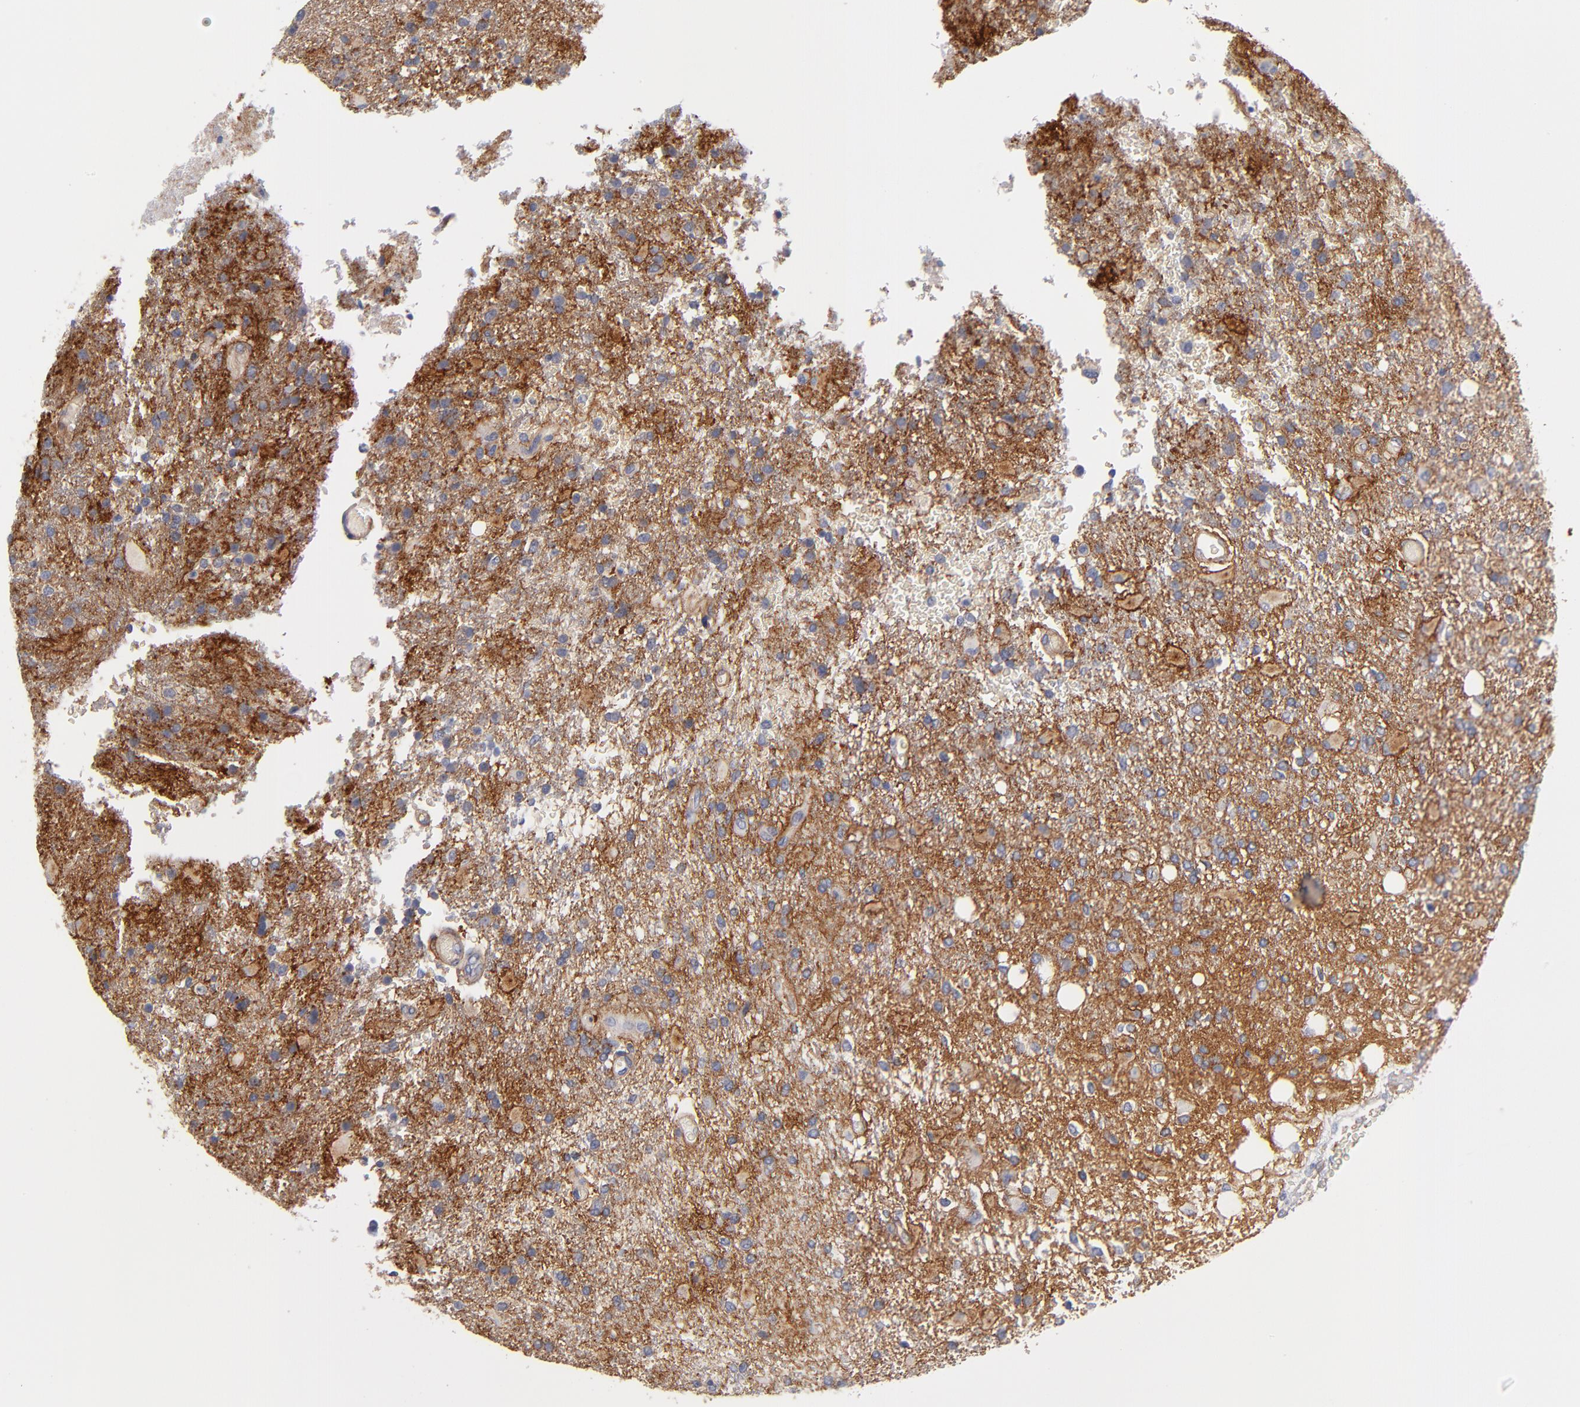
{"staining": {"intensity": "strong", "quantity": ">75%", "location": "cytoplasmic/membranous"}, "tissue": "glioma", "cell_type": "Tumor cells", "image_type": "cancer", "snomed": [{"axis": "morphology", "description": "Glioma, malignant, High grade"}, {"axis": "topography", "description": "Cerebral cortex"}], "caption": "Immunohistochemistry of human glioma shows high levels of strong cytoplasmic/membranous expression in about >75% of tumor cells.", "gene": "PLSCR4", "patient": {"sex": "male", "age": 79}}